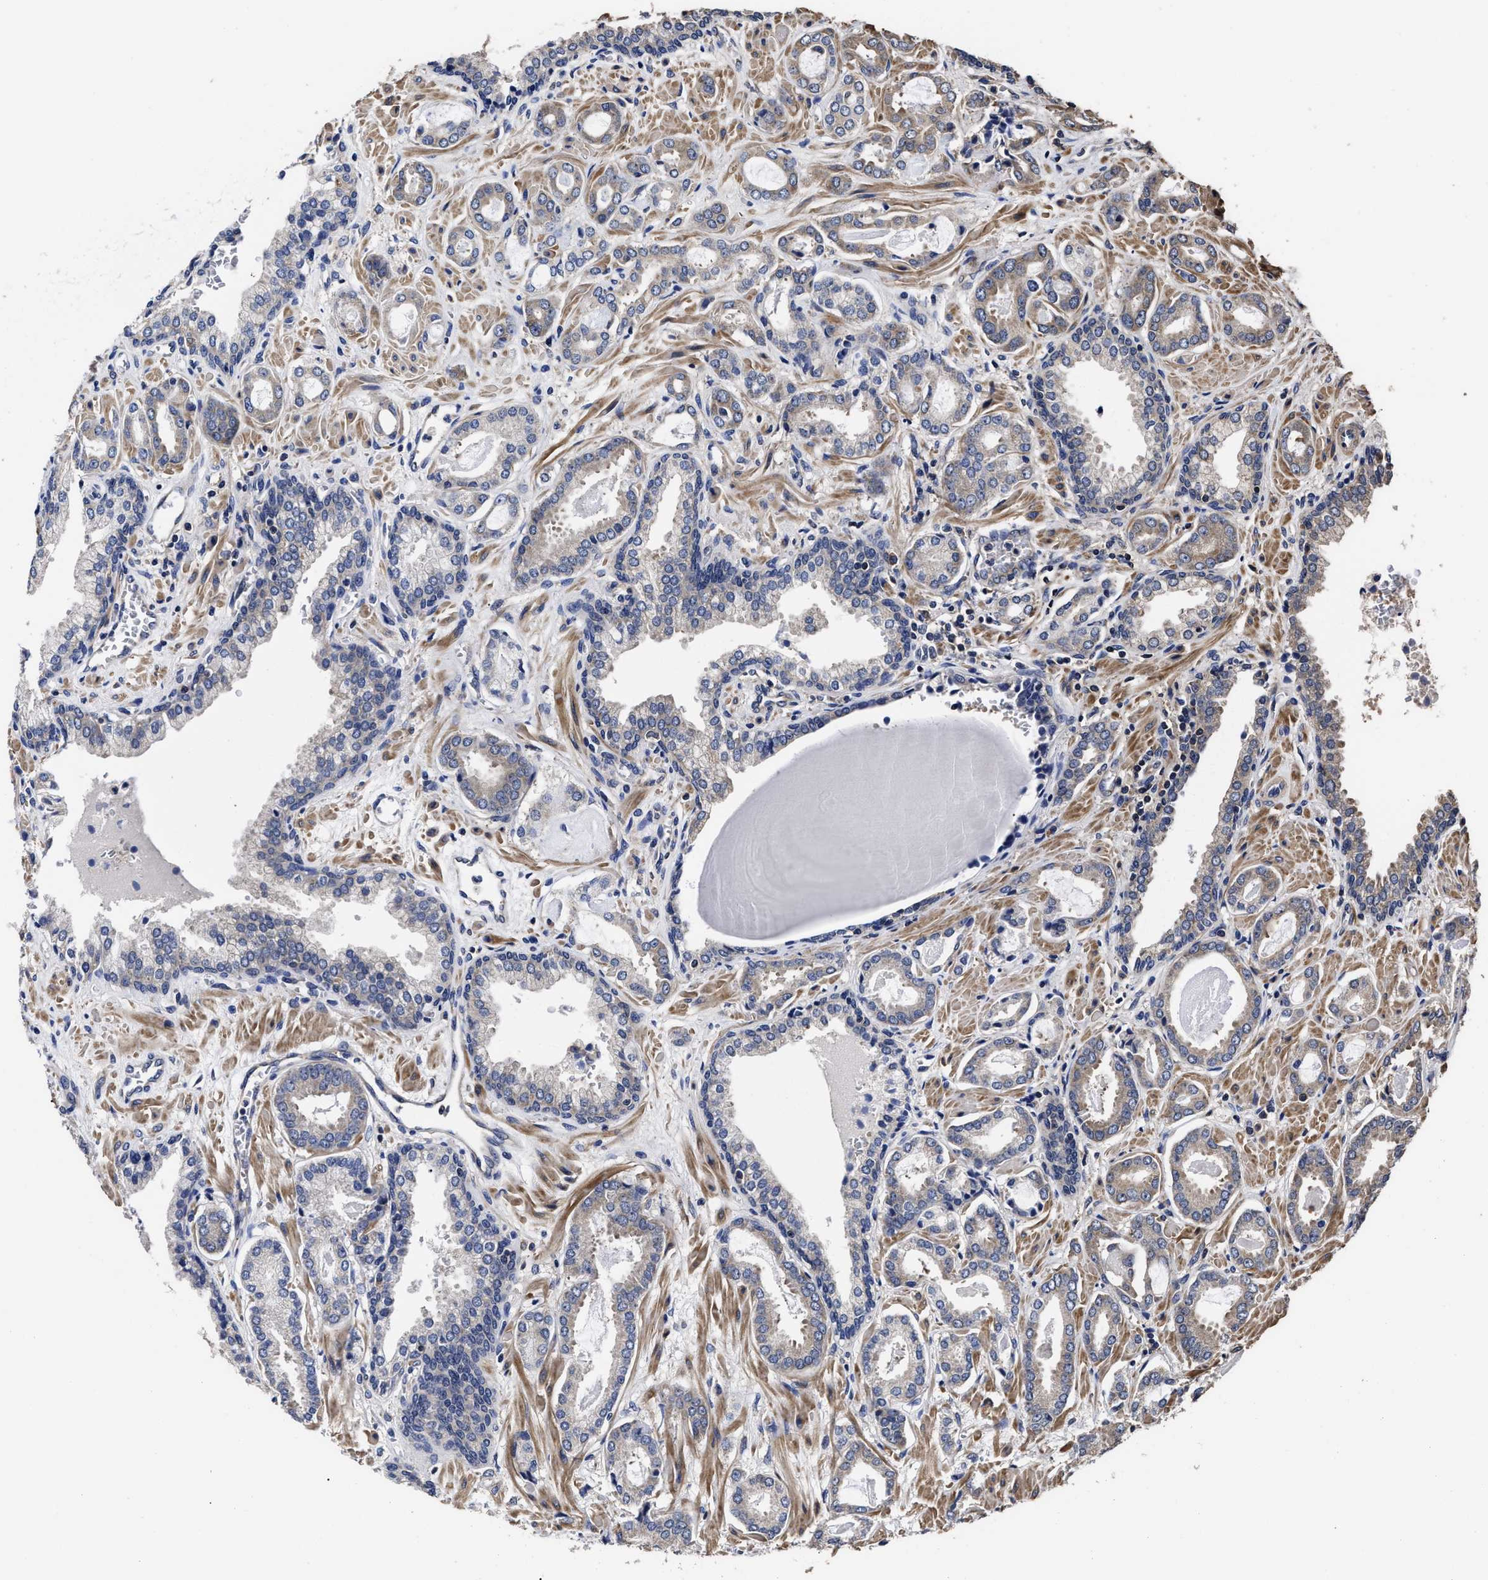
{"staining": {"intensity": "weak", "quantity": "<25%", "location": "cytoplasmic/membranous"}, "tissue": "prostate cancer", "cell_type": "Tumor cells", "image_type": "cancer", "snomed": [{"axis": "morphology", "description": "Adenocarcinoma, Low grade"}, {"axis": "topography", "description": "Prostate"}], "caption": "Image shows no significant protein staining in tumor cells of low-grade adenocarcinoma (prostate). (DAB IHC visualized using brightfield microscopy, high magnification).", "gene": "AVEN", "patient": {"sex": "male", "age": 53}}